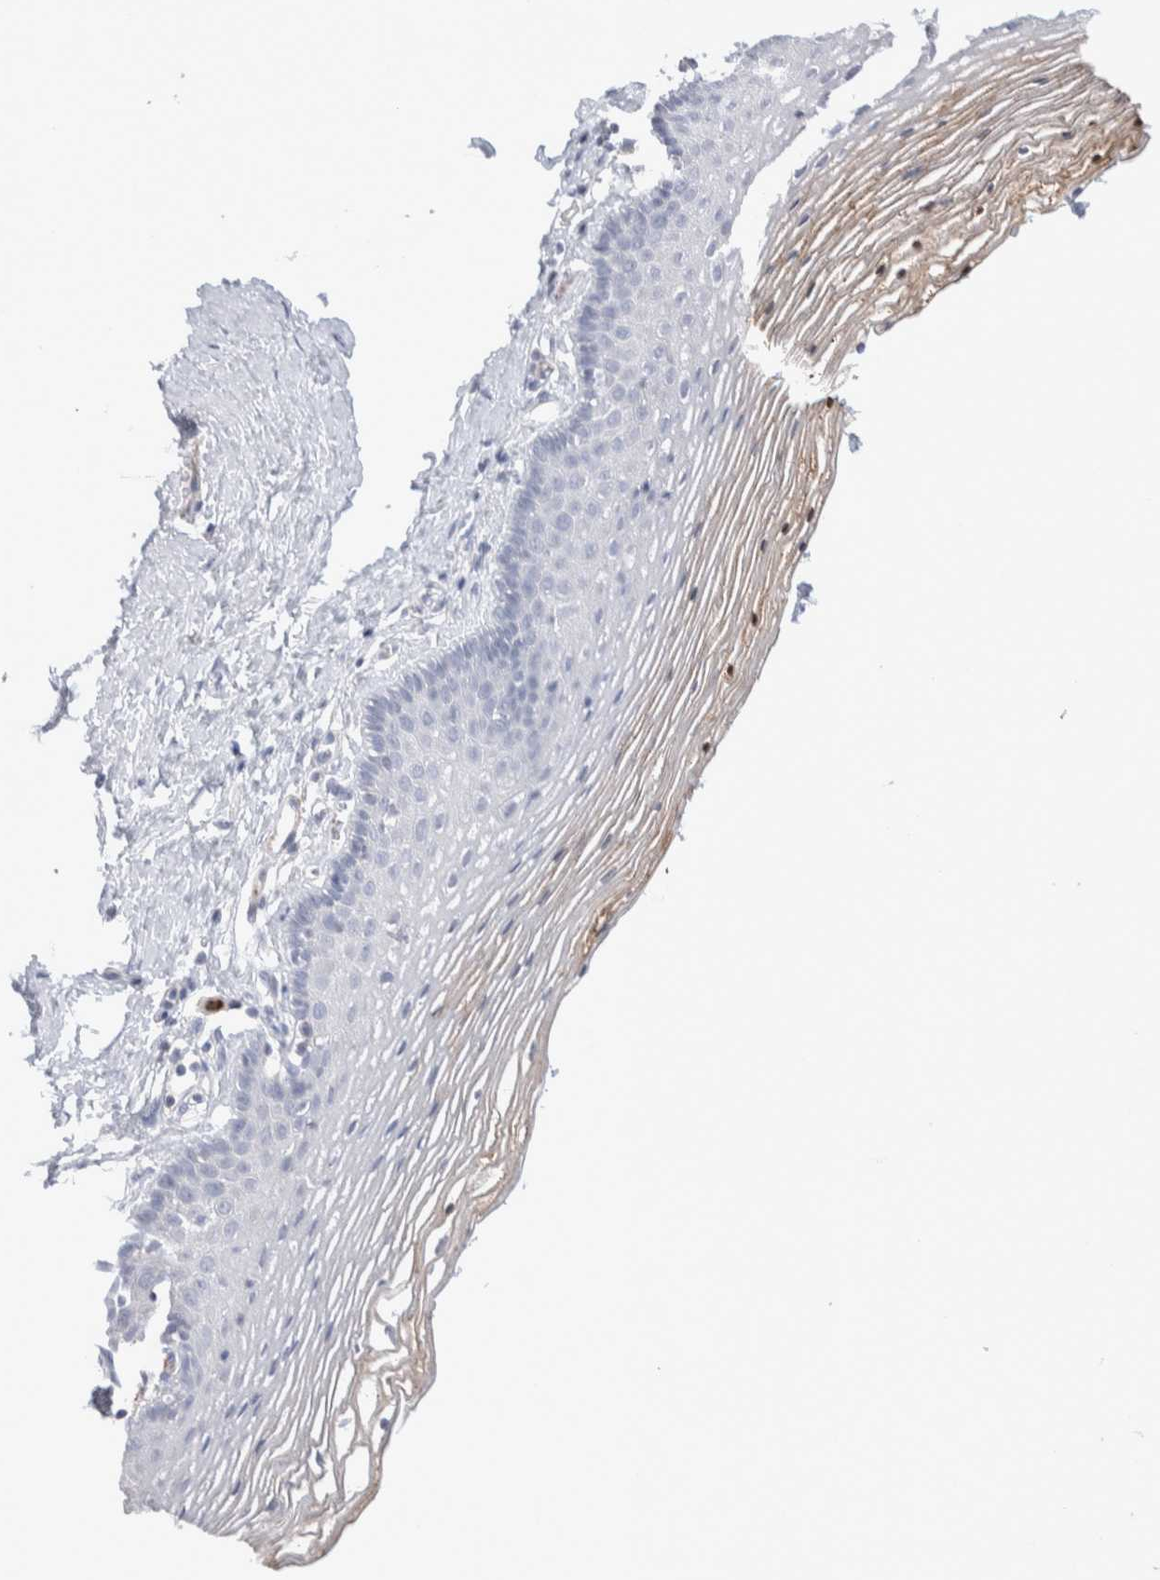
{"staining": {"intensity": "negative", "quantity": "none", "location": "none"}, "tissue": "vagina", "cell_type": "Squamous epithelial cells", "image_type": "normal", "snomed": [{"axis": "morphology", "description": "Normal tissue, NOS"}, {"axis": "topography", "description": "Vagina"}], "caption": "The immunohistochemistry (IHC) histopathology image has no significant positivity in squamous epithelial cells of vagina. (Stains: DAB IHC with hematoxylin counter stain, Microscopy: brightfield microscopy at high magnification).", "gene": "SEPTIN4", "patient": {"sex": "female", "age": 32}}